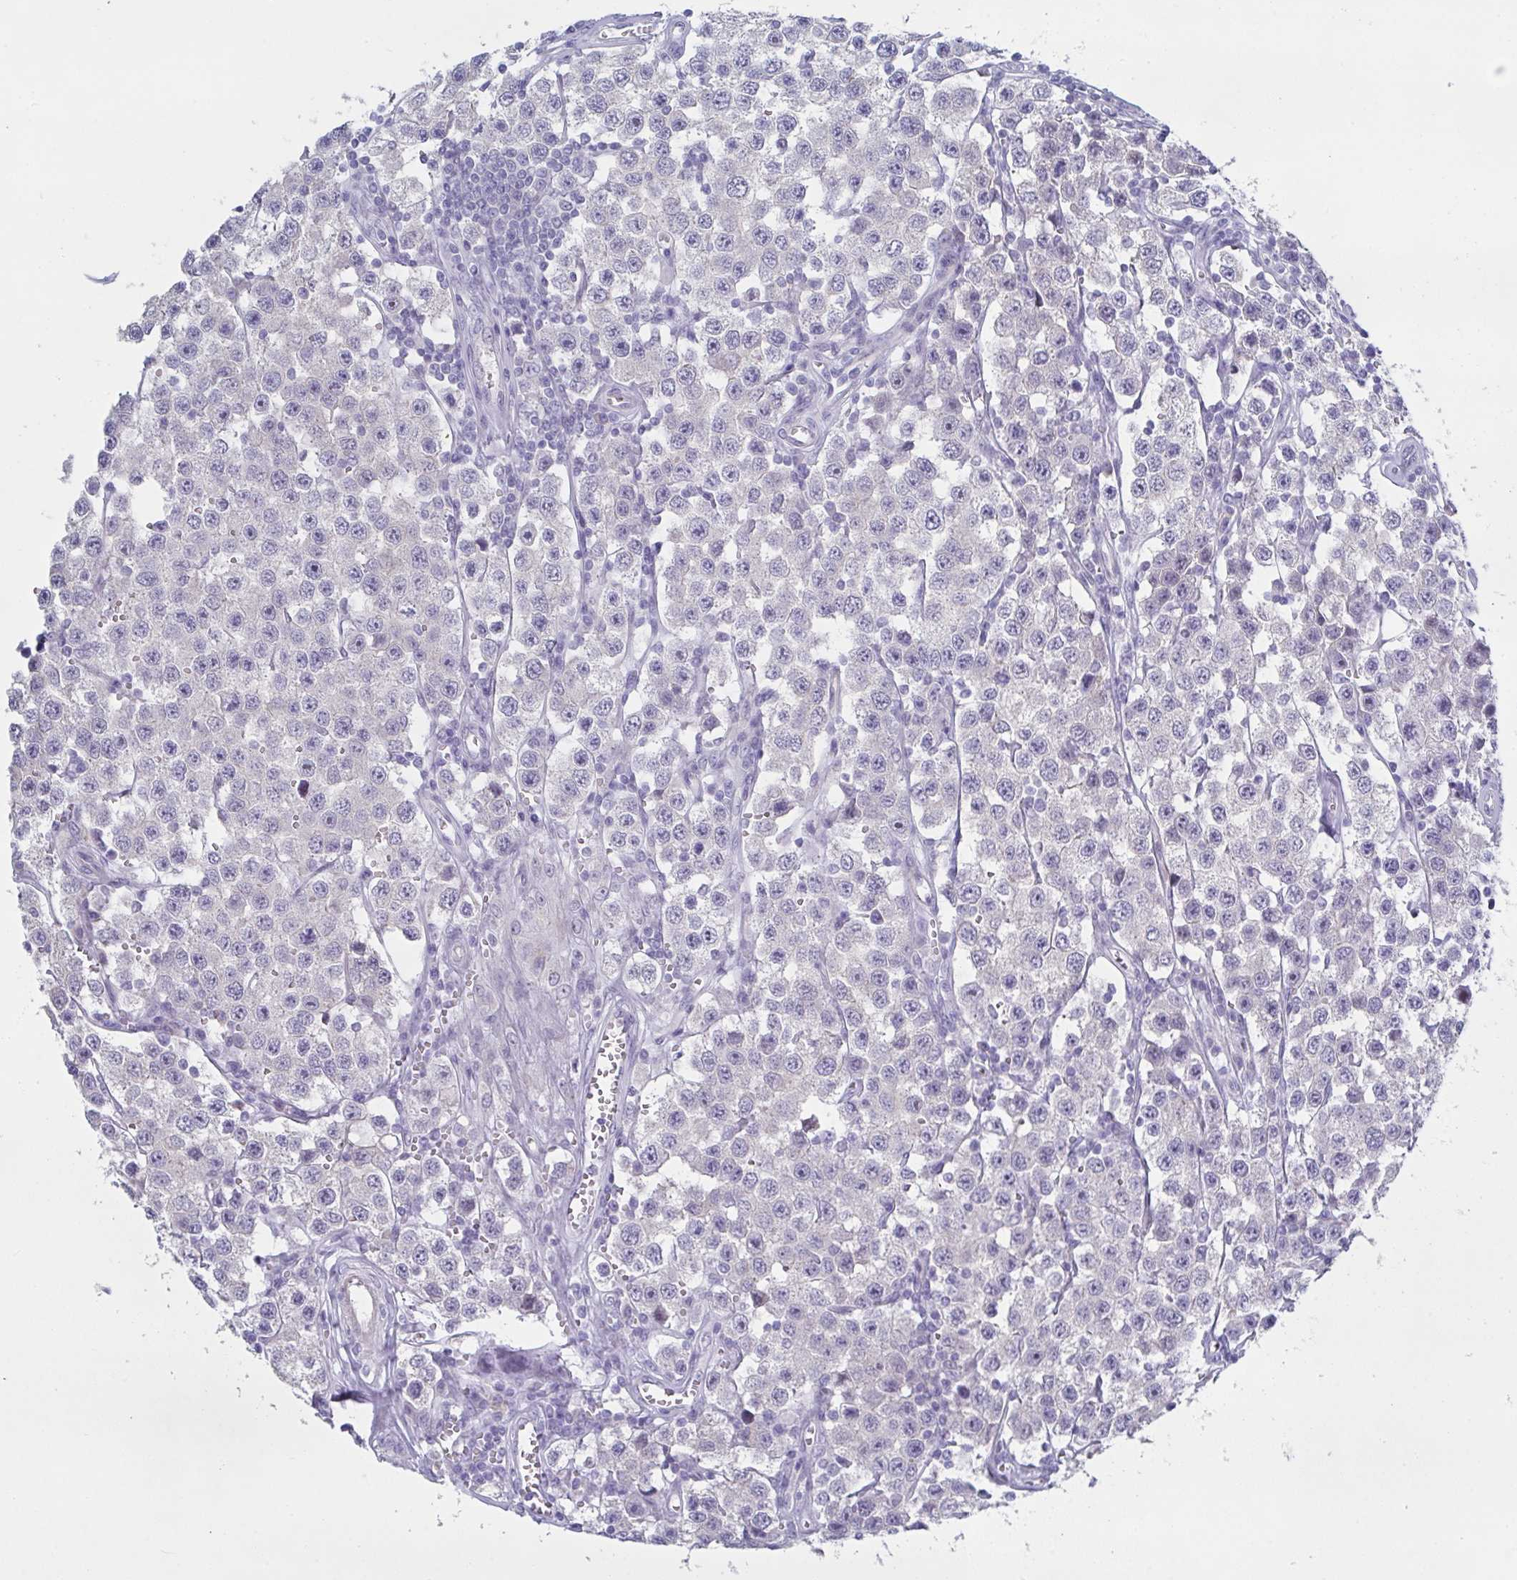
{"staining": {"intensity": "negative", "quantity": "none", "location": "none"}, "tissue": "testis cancer", "cell_type": "Tumor cells", "image_type": "cancer", "snomed": [{"axis": "morphology", "description": "Seminoma, NOS"}, {"axis": "topography", "description": "Testis"}], "caption": "Tumor cells are negative for protein expression in human testis seminoma.", "gene": "FBXO47", "patient": {"sex": "male", "age": 34}}